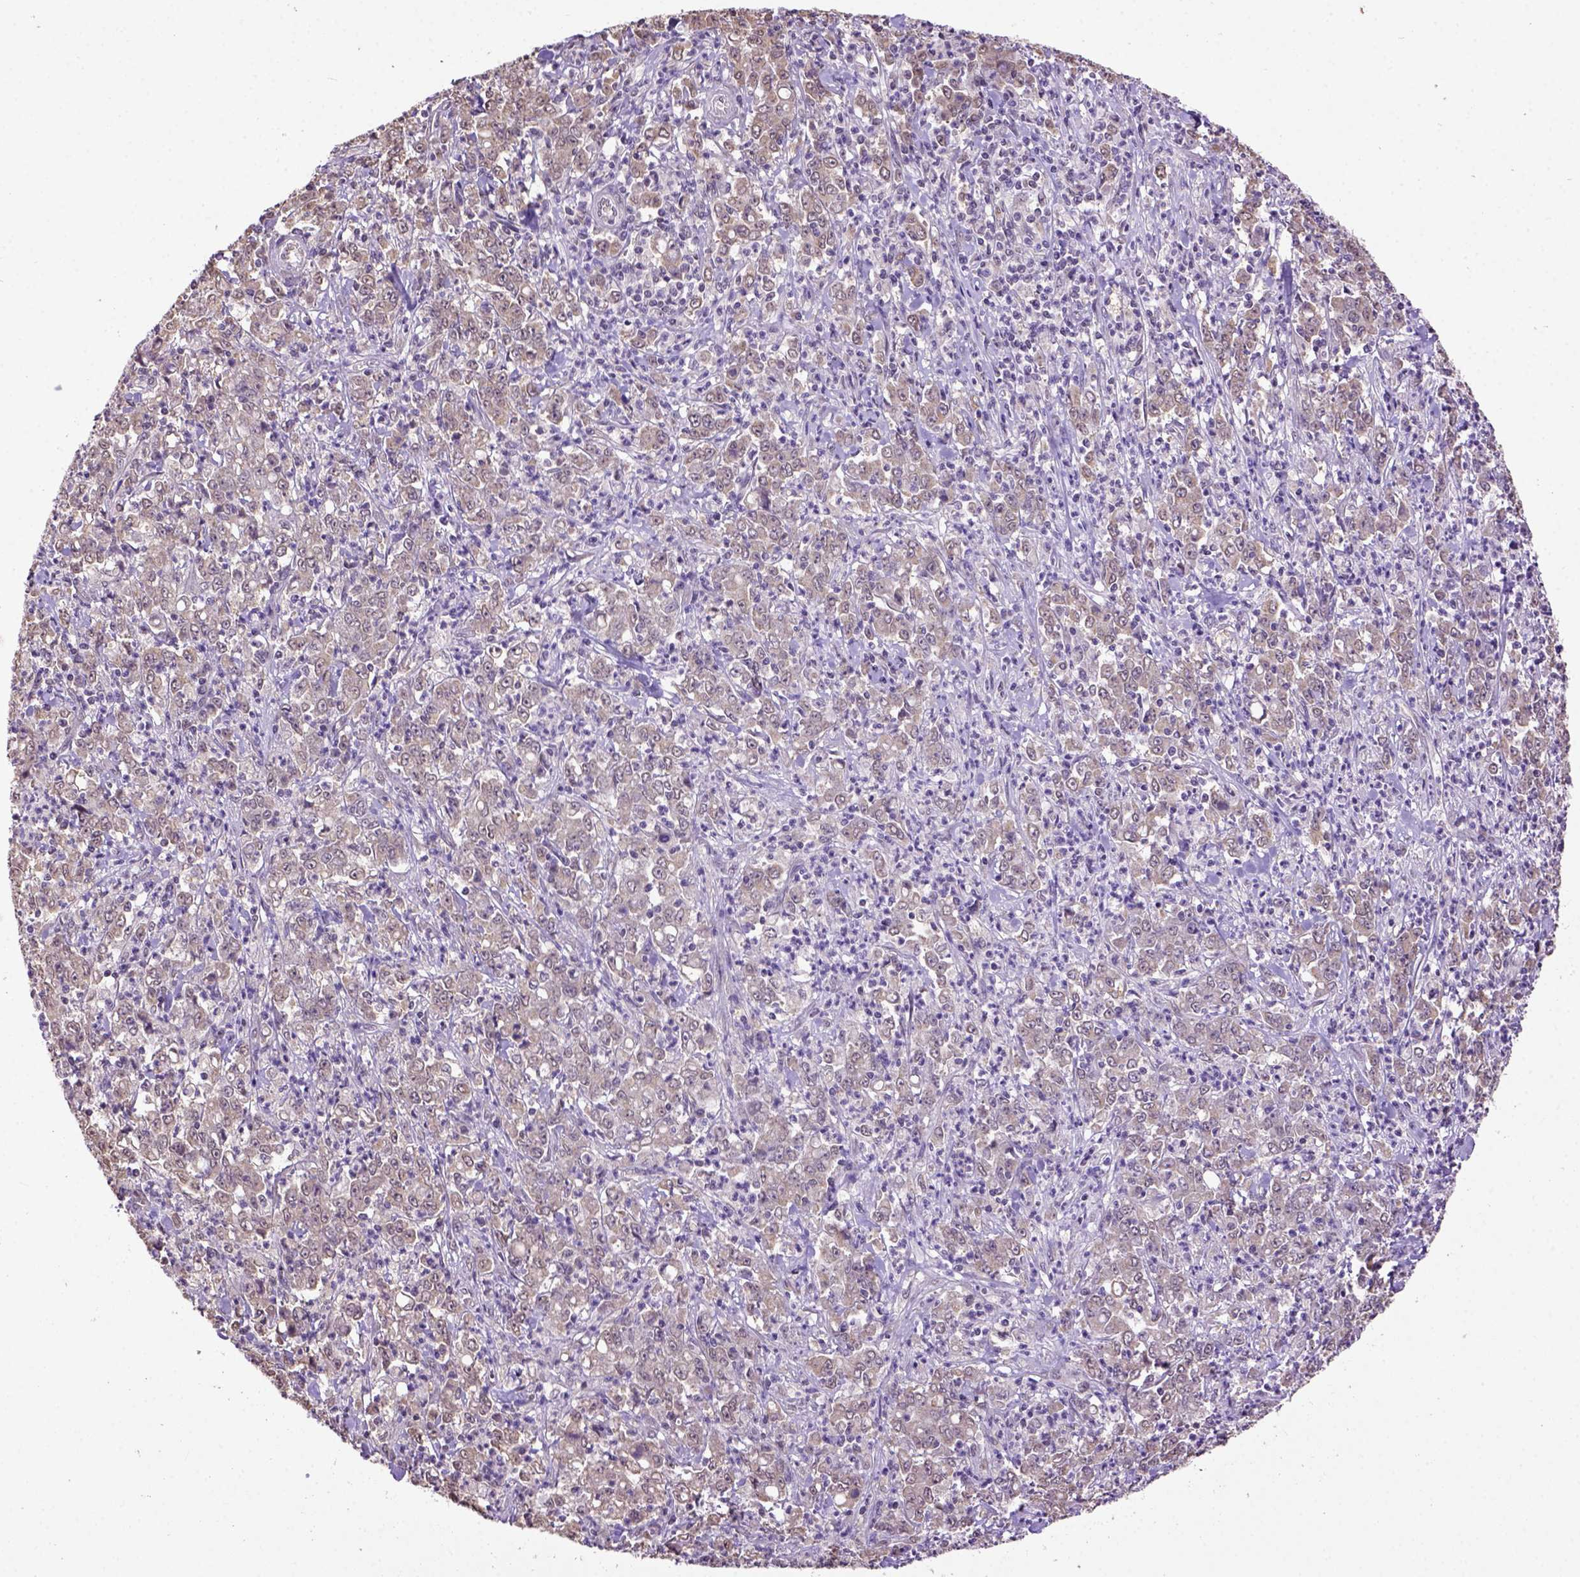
{"staining": {"intensity": "weak", "quantity": ">75%", "location": "cytoplasmic/membranous"}, "tissue": "stomach cancer", "cell_type": "Tumor cells", "image_type": "cancer", "snomed": [{"axis": "morphology", "description": "Adenocarcinoma, NOS"}, {"axis": "topography", "description": "Stomach, lower"}], "caption": "The immunohistochemical stain shows weak cytoplasmic/membranous staining in tumor cells of stomach cancer (adenocarcinoma) tissue.", "gene": "WDR17", "patient": {"sex": "female", "age": 71}}